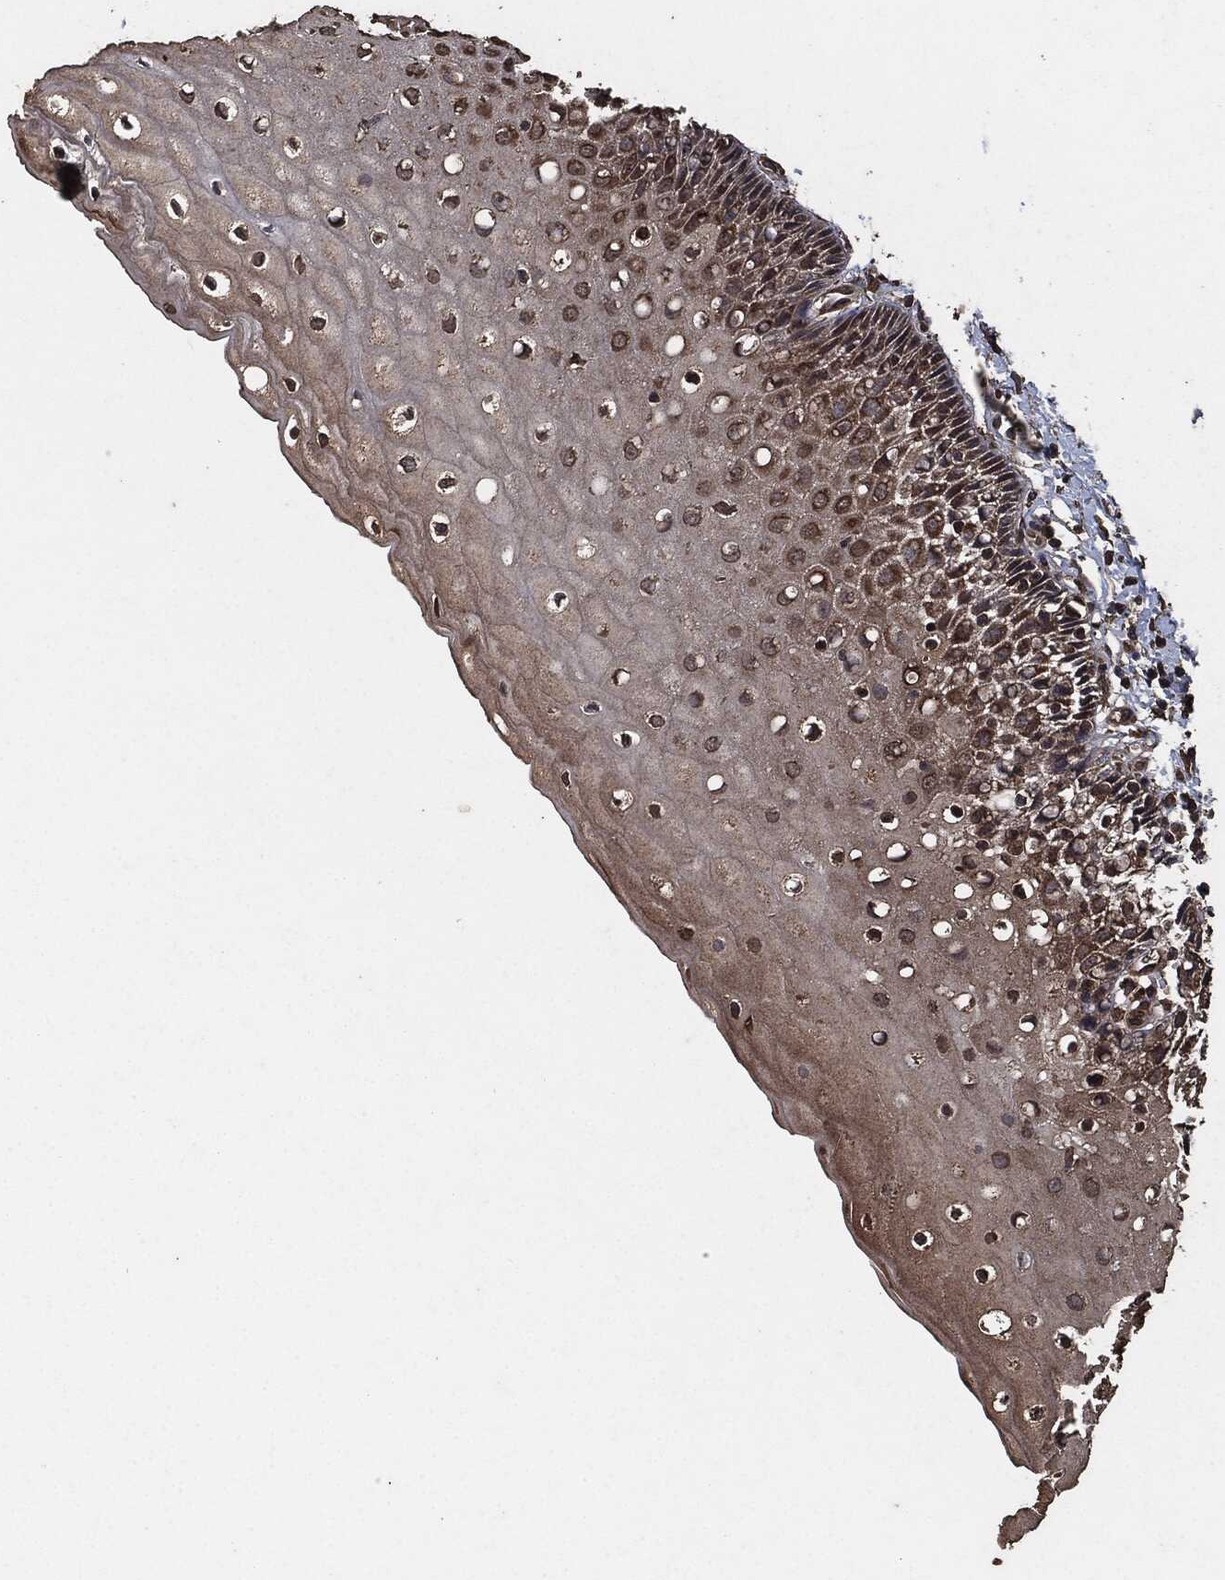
{"staining": {"intensity": "weak", "quantity": ">75%", "location": "cytoplasmic/membranous"}, "tissue": "cervix", "cell_type": "Glandular cells", "image_type": "normal", "snomed": [{"axis": "morphology", "description": "Normal tissue, NOS"}, {"axis": "topography", "description": "Cervix"}], "caption": "IHC image of unremarkable cervix stained for a protein (brown), which displays low levels of weak cytoplasmic/membranous expression in about >75% of glandular cells.", "gene": "AKT1S1", "patient": {"sex": "female", "age": 37}}